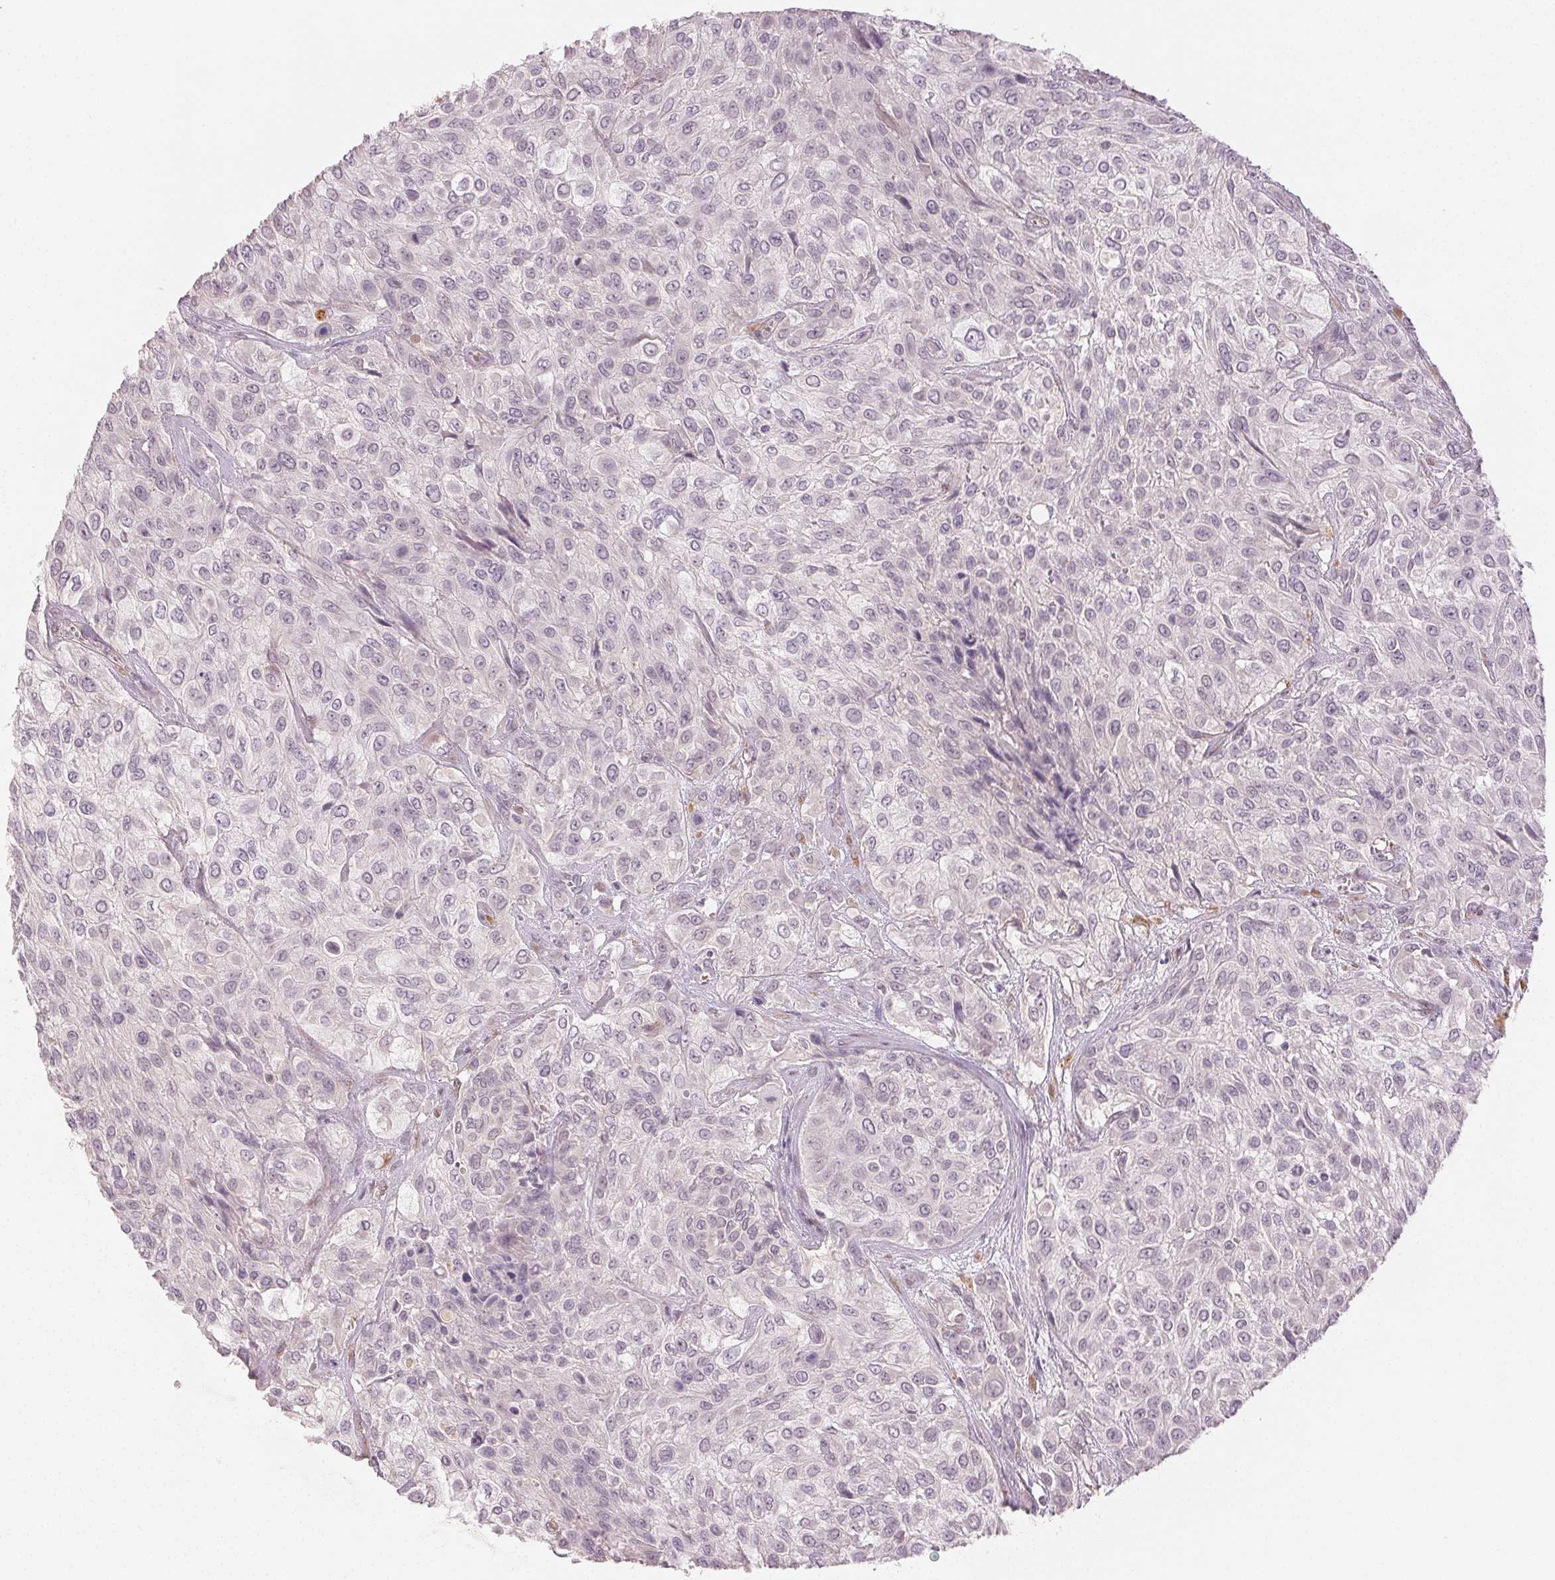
{"staining": {"intensity": "negative", "quantity": "none", "location": "none"}, "tissue": "urothelial cancer", "cell_type": "Tumor cells", "image_type": "cancer", "snomed": [{"axis": "morphology", "description": "Urothelial carcinoma, High grade"}, {"axis": "topography", "description": "Urinary bladder"}], "caption": "Protein analysis of urothelial carcinoma (high-grade) reveals no significant expression in tumor cells.", "gene": "MAP1LC3A", "patient": {"sex": "male", "age": 57}}